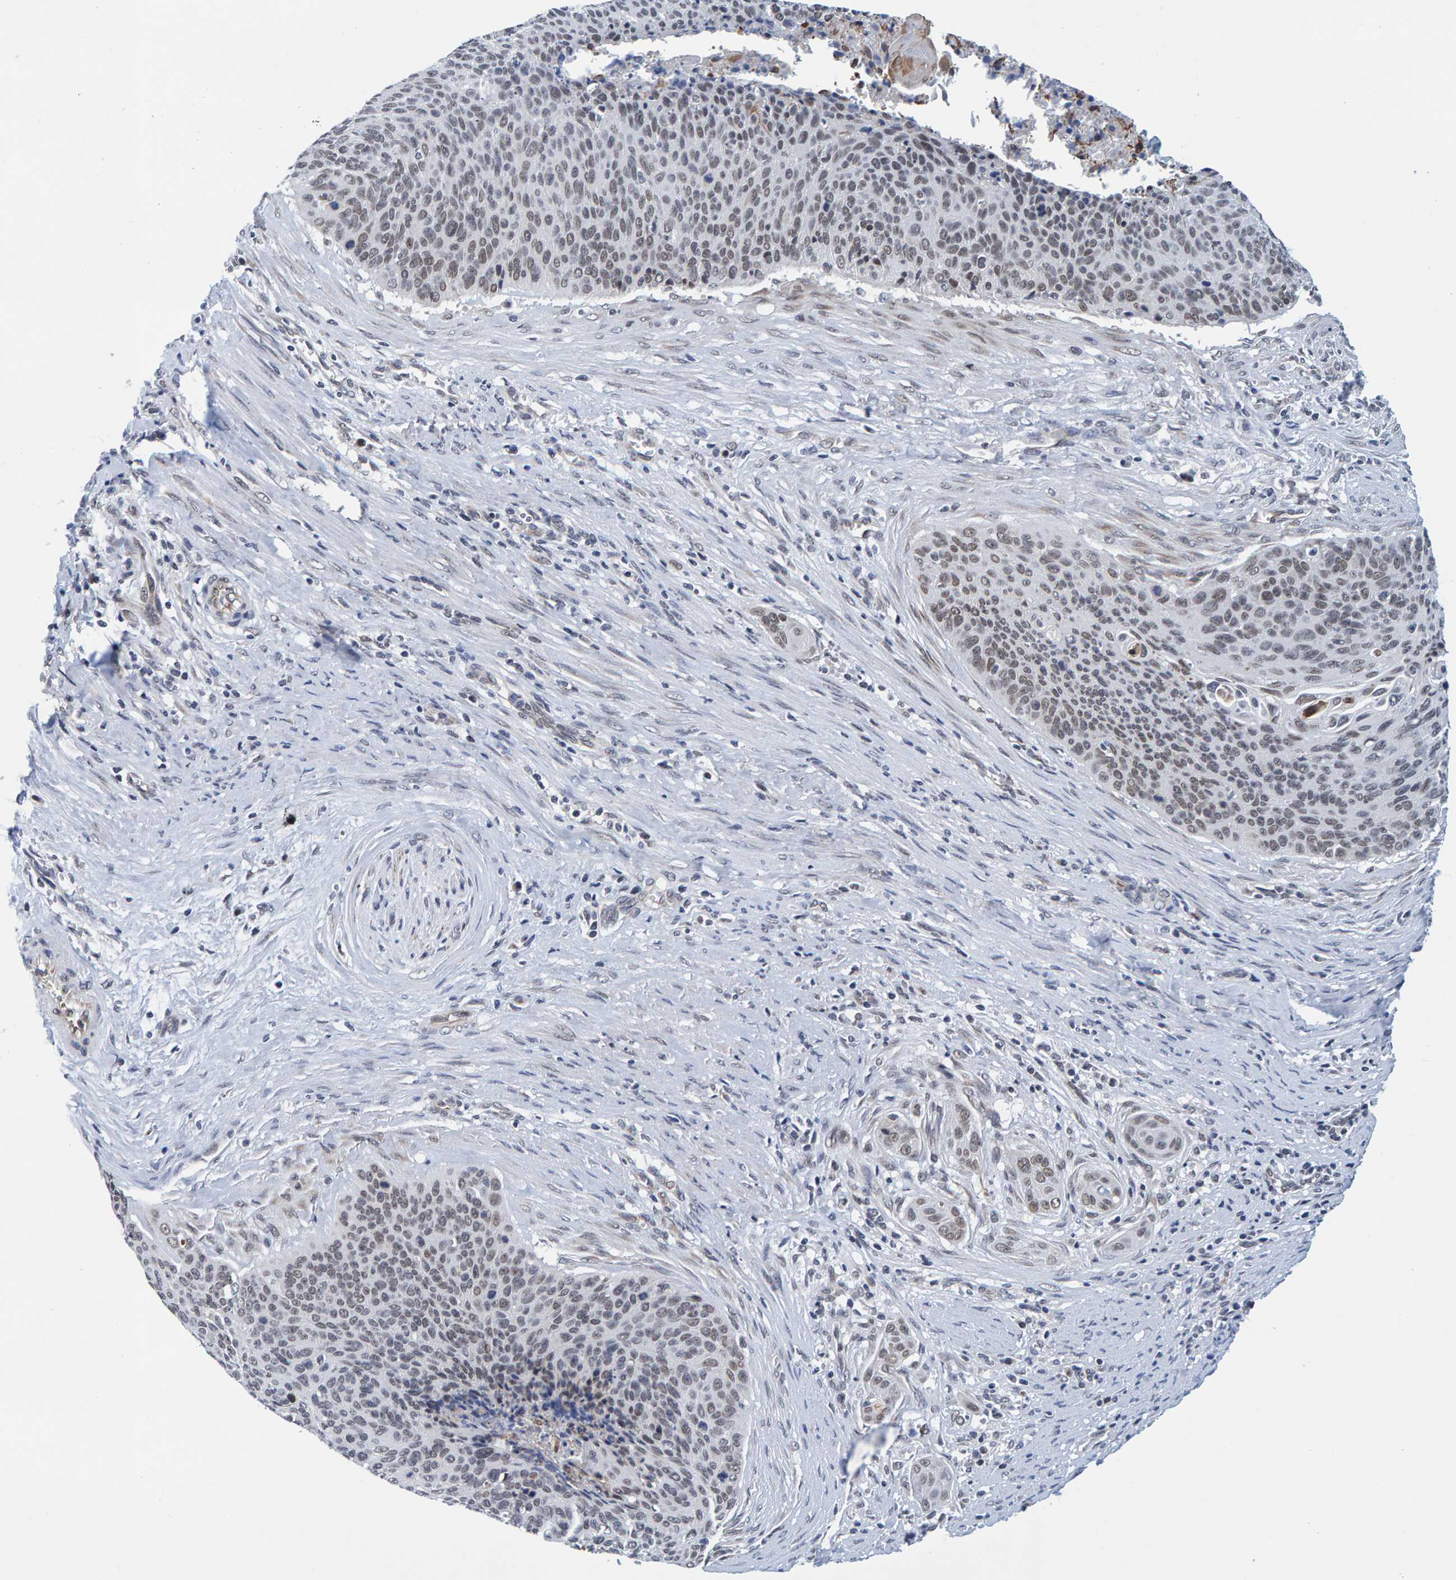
{"staining": {"intensity": "weak", "quantity": "25%-75%", "location": "nuclear"}, "tissue": "cervical cancer", "cell_type": "Tumor cells", "image_type": "cancer", "snomed": [{"axis": "morphology", "description": "Squamous cell carcinoma, NOS"}, {"axis": "topography", "description": "Cervix"}], "caption": "This is a micrograph of IHC staining of cervical squamous cell carcinoma, which shows weak positivity in the nuclear of tumor cells.", "gene": "SCRN2", "patient": {"sex": "female", "age": 55}}